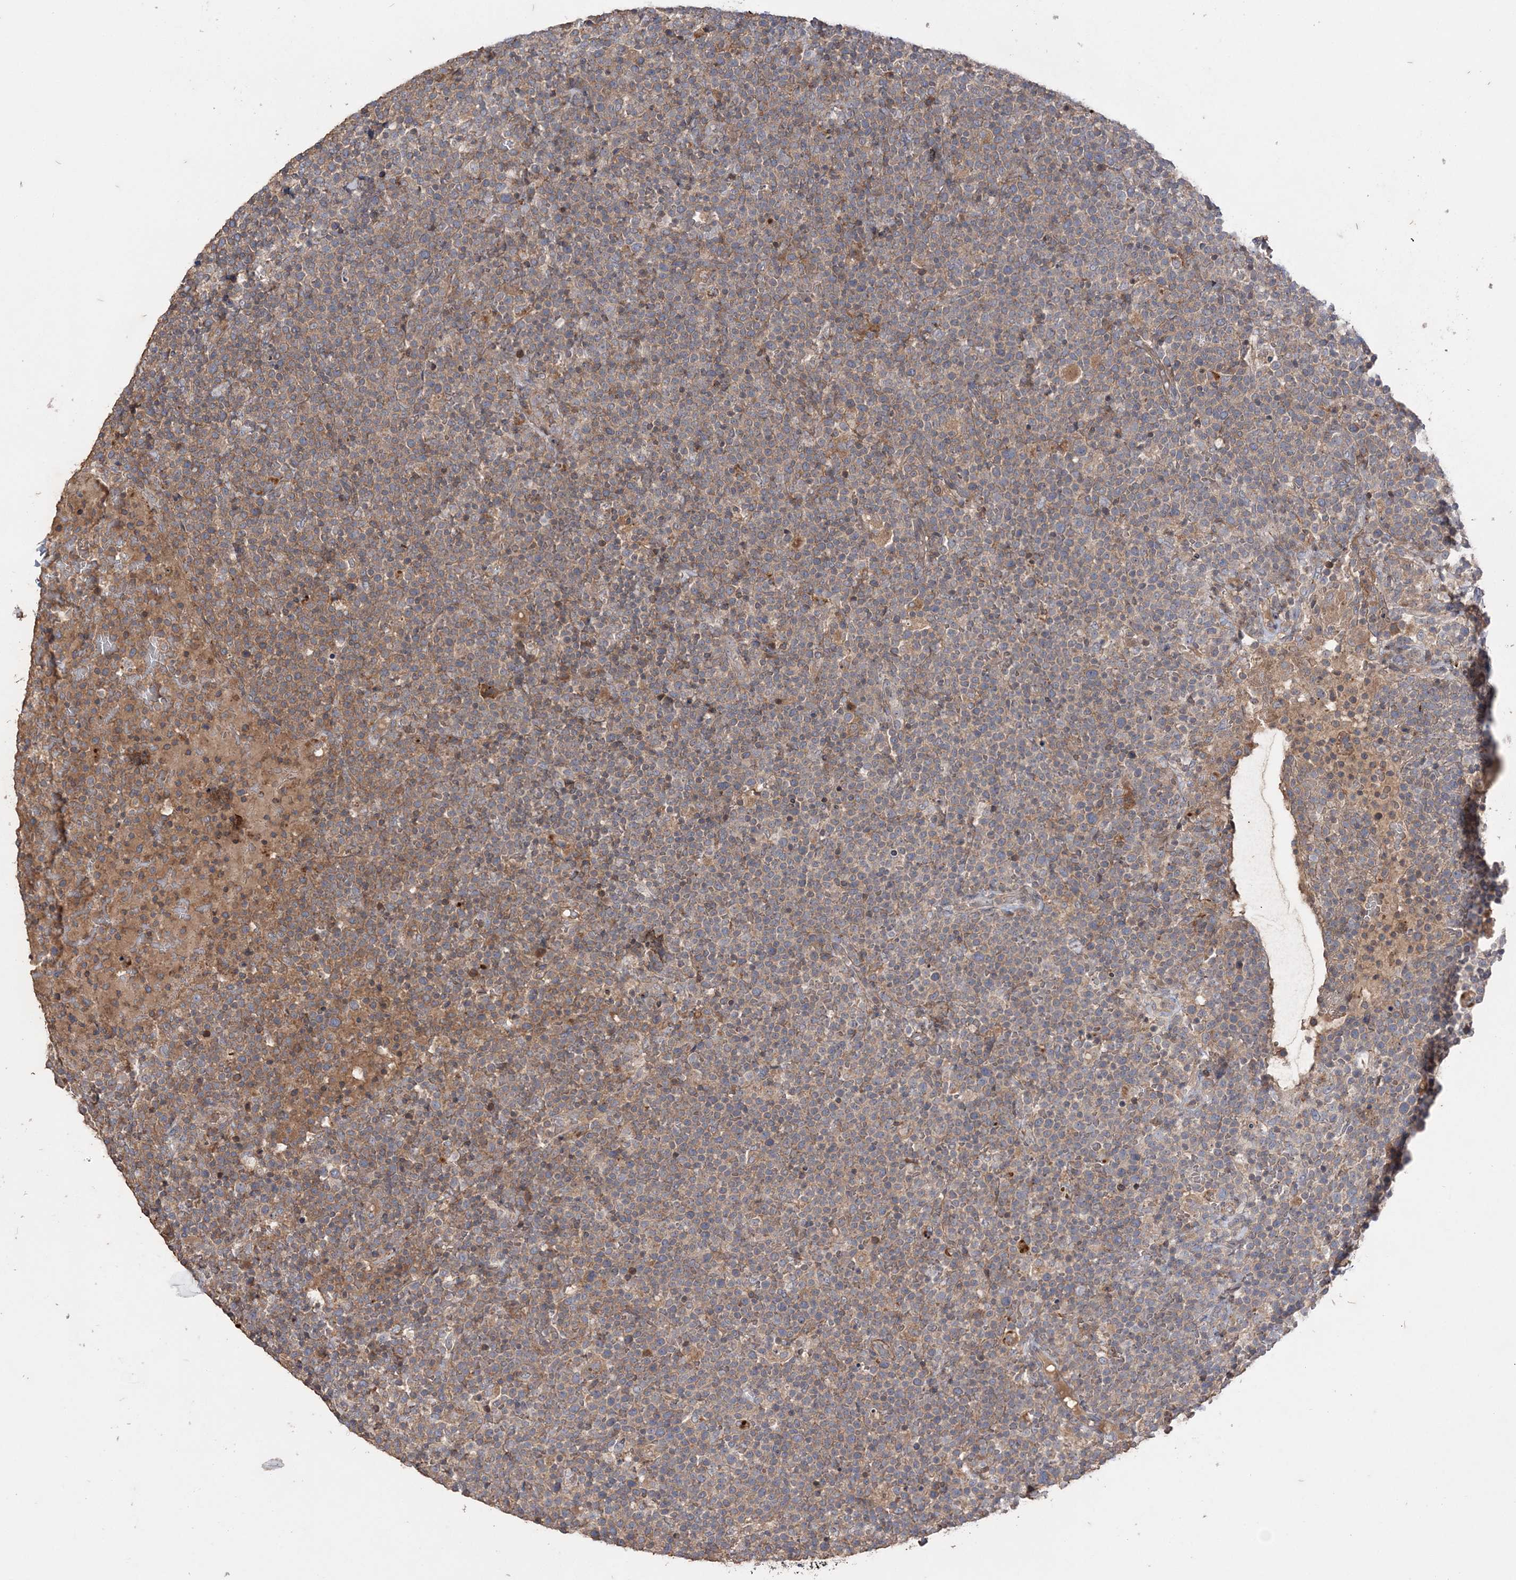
{"staining": {"intensity": "weak", "quantity": "<25%", "location": "cytoplasmic/membranous"}, "tissue": "lymphoma", "cell_type": "Tumor cells", "image_type": "cancer", "snomed": [{"axis": "morphology", "description": "Malignant lymphoma, non-Hodgkin's type, High grade"}, {"axis": "topography", "description": "Lymph node"}], "caption": "Immunohistochemical staining of lymphoma reveals no significant positivity in tumor cells. The staining is performed using DAB brown chromogen with nuclei counter-stained in using hematoxylin.", "gene": "SLFN14", "patient": {"sex": "male", "age": 61}}